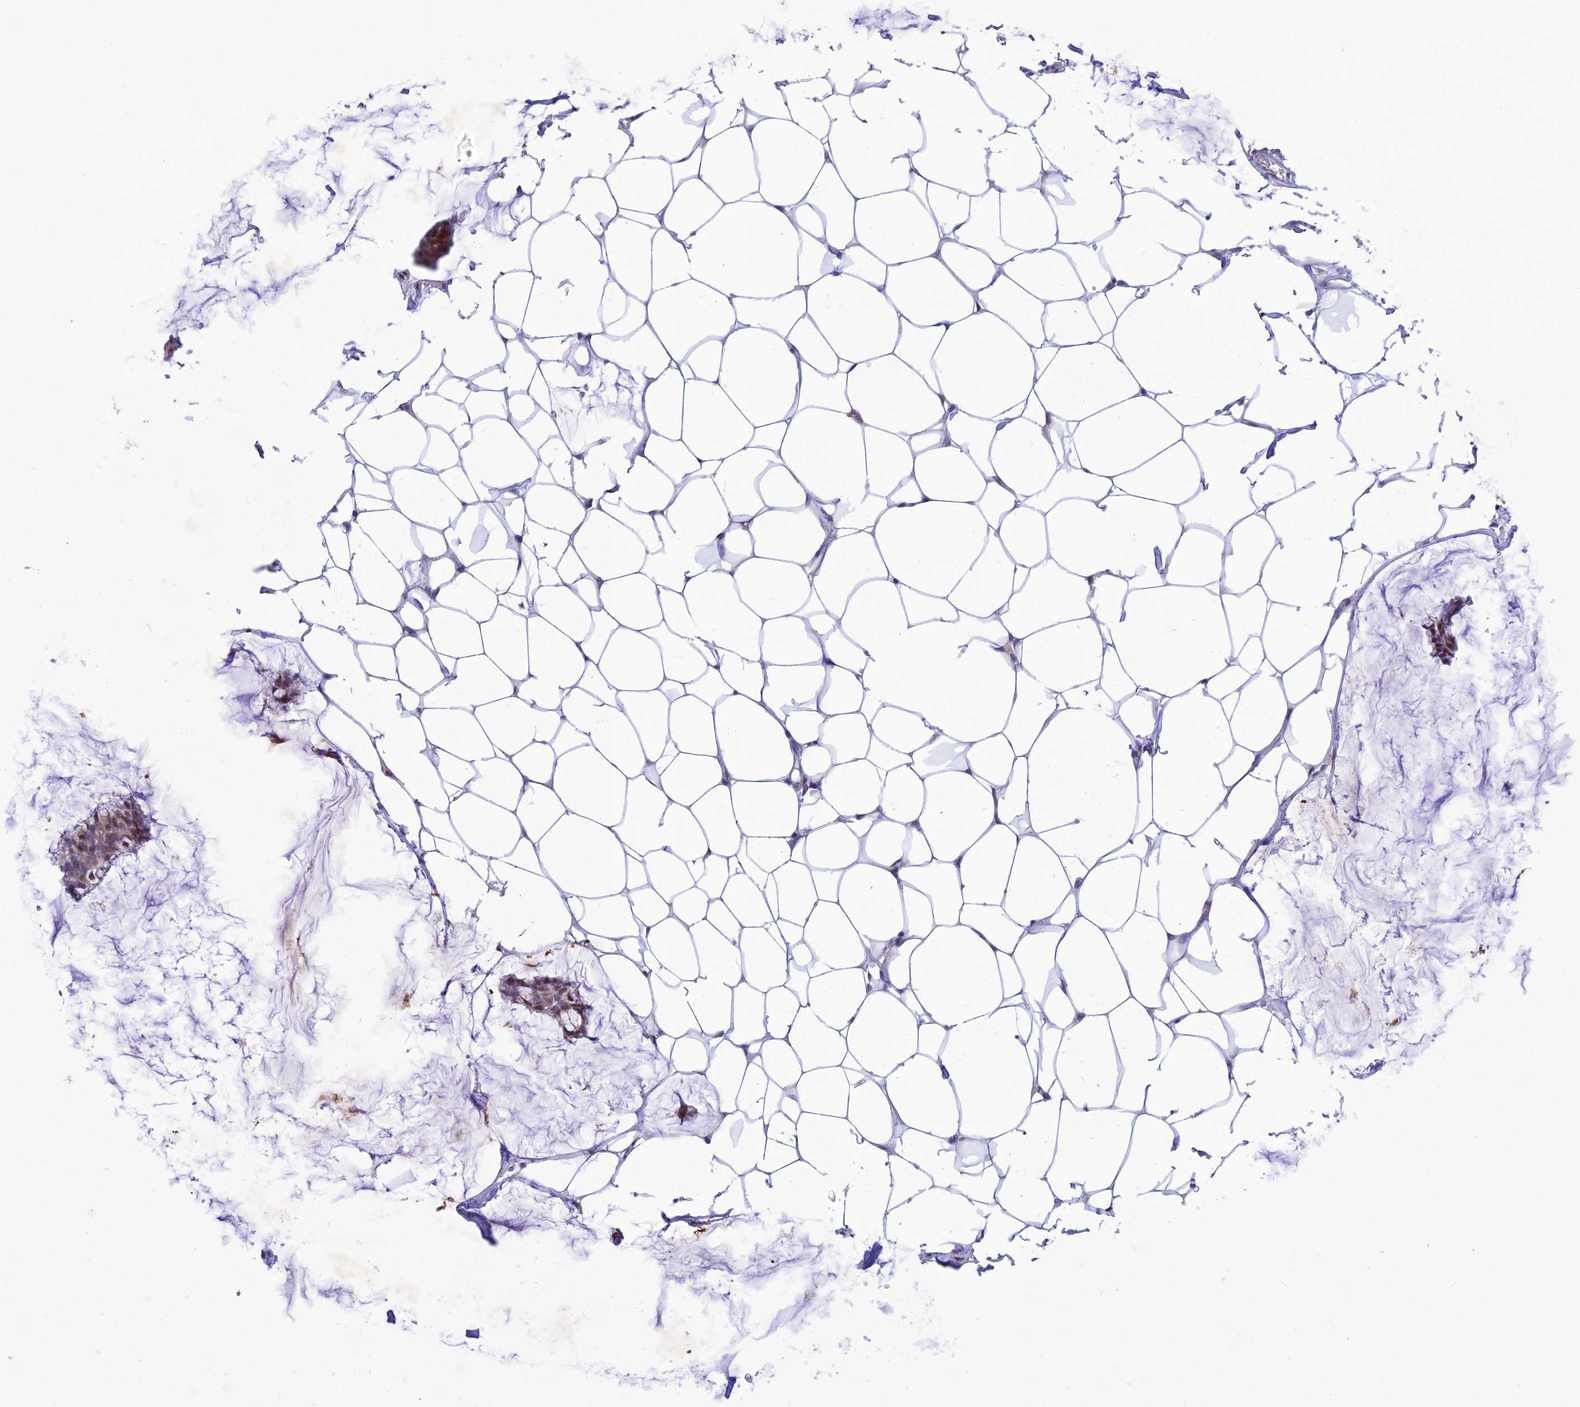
{"staining": {"intensity": "moderate", "quantity": "25%-75%", "location": "nuclear"}, "tissue": "breast cancer", "cell_type": "Tumor cells", "image_type": "cancer", "snomed": [{"axis": "morphology", "description": "Duct carcinoma"}, {"axis": "topography", "description": "Breast"}], "caption": "Breast intraductal carcinoma was stained to show a protein in brown. There is medium levels of moderate nuclear positivity in about 25%-75% of tumor cells. (Stains: DAB in brown, nuclei in blue, Microscopy: brightfield microscopy at high magnification).", "gene": "WDR55", "patient": {"sex": "female", "age": 93}}